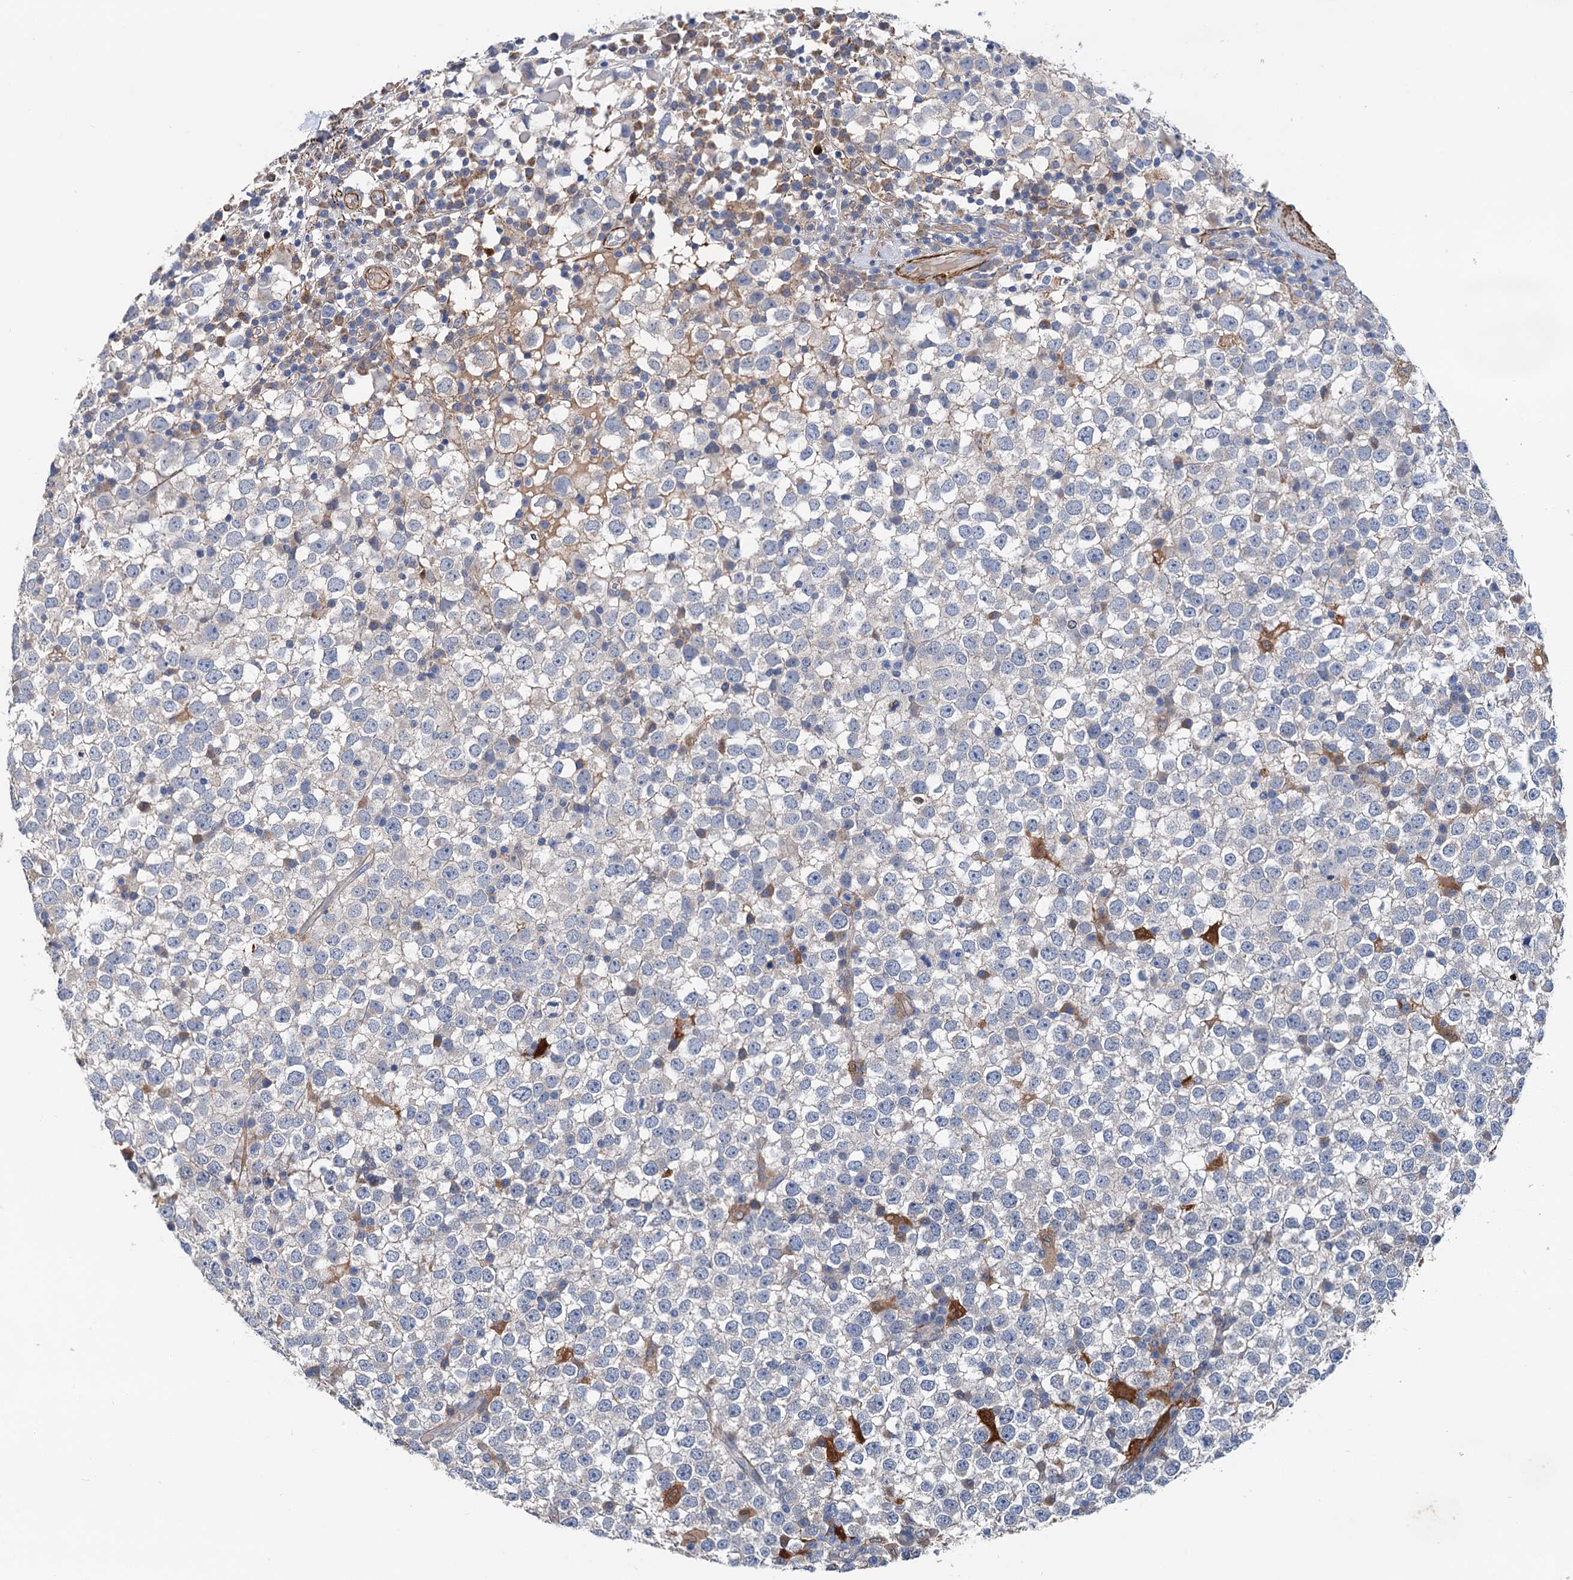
{"staining": {"intensity": "negative", "quantity": "none", "location": "none"}, "tissue": "testis cancer", "cell_type": "Tumor cells", "image_type": "cancer", "snomed": [{"axis": "morphology", "description": "Seminoma, NOS"}, {"axis": "topography", "description": "Testis"}], "caption": "Tumor cells show no significant protein expression in testis cancer.", "gene": "CSTPP1", "patient": {"sex": "male", "age": 65}}